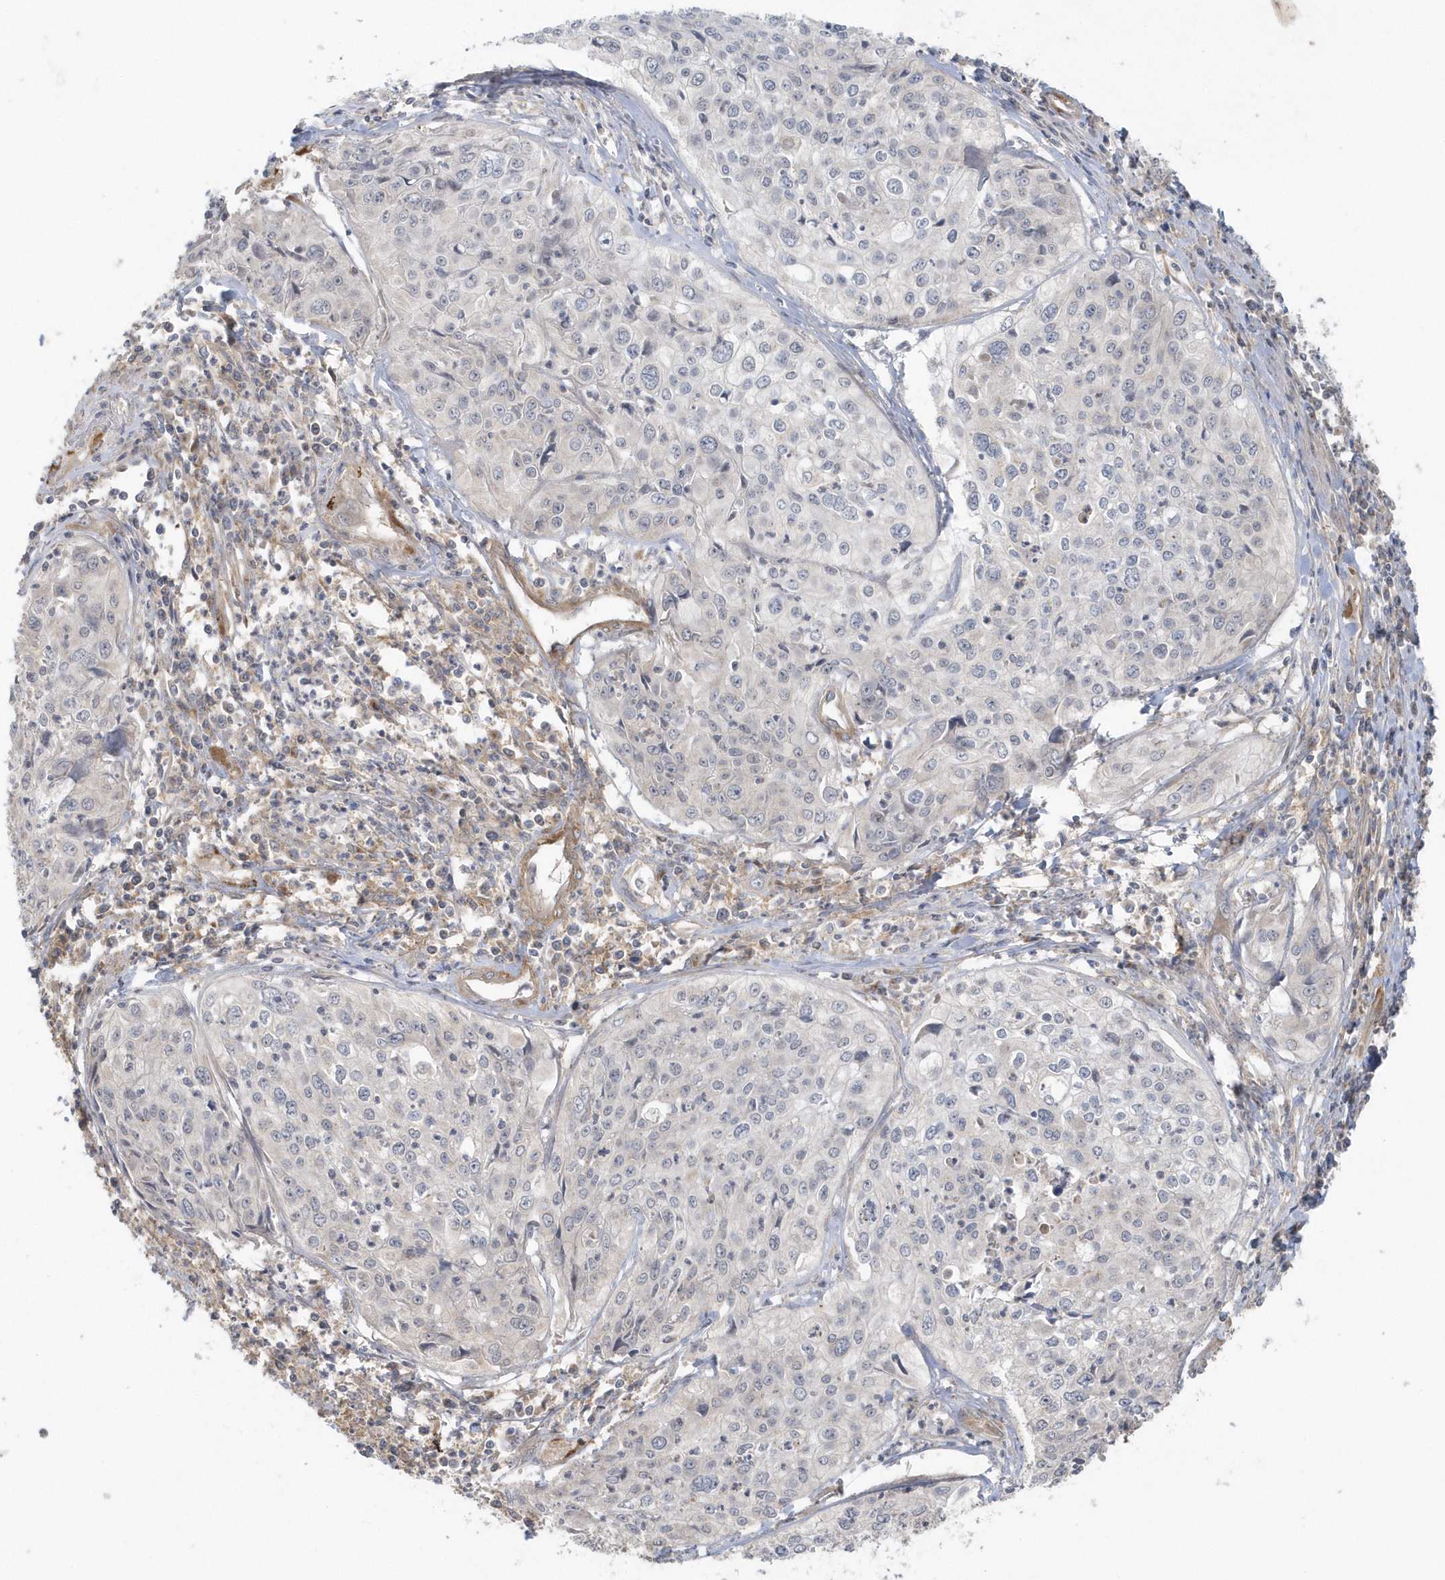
{"staining": {"intensity": "negative", "quantity": "none", "location": "none"}, "tissue": "cervical cancer", "cell_type": "Tumor cells", "image_type": "cancer", "snomed": [{"axis": "morphology", "description": "Squamous cell carcinoma, NOS"}, {"axis": "topography", "description": "Cervix"}], "caption": "Squamous cell carcinoma (cervical) stained for a protein using immunohistochemistry (IHC) shows no positivity tumor cells.", "gene": "ACTR1A", "patient": {"sex": "female", "age": 31}}